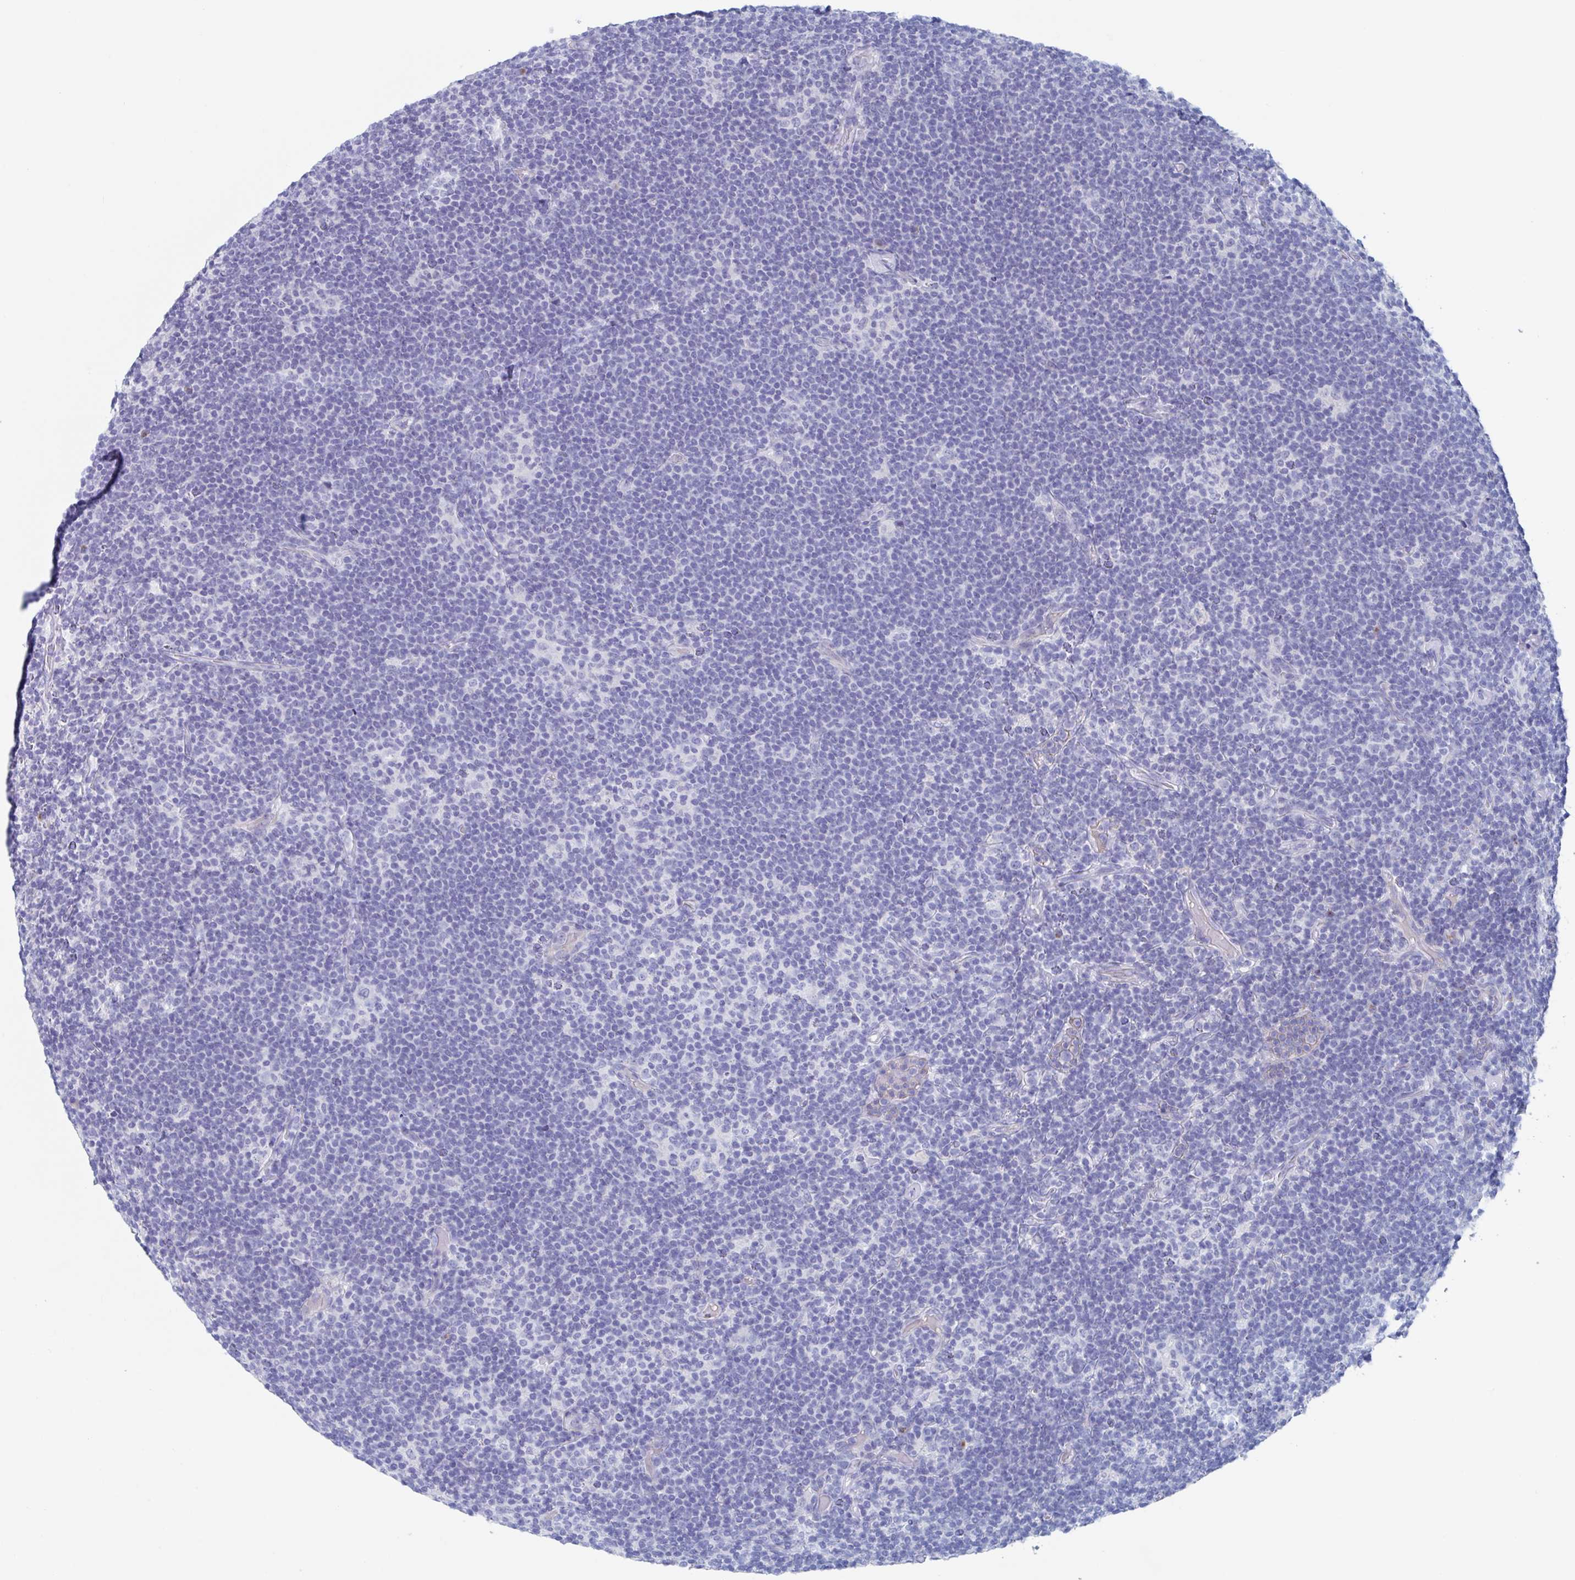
{"staining": {"intensity": "negative", "quantity": "none", "location": "none"}, "tissue": "lymphoma", "cell_type": "Tumor cells", "image_type": "cancer", "snomed": [{"axis": "morphology", "description": "Hodgkin's disease, NOS"}, {"axis": "topography", "description": "Lymph node"}], "caption": "Histopathology image shows no significant protein expression in tumor cells of Hodgkin's disease.", "gene": "NT5C3B", "patient": {"sex": "female", "age": 57}}